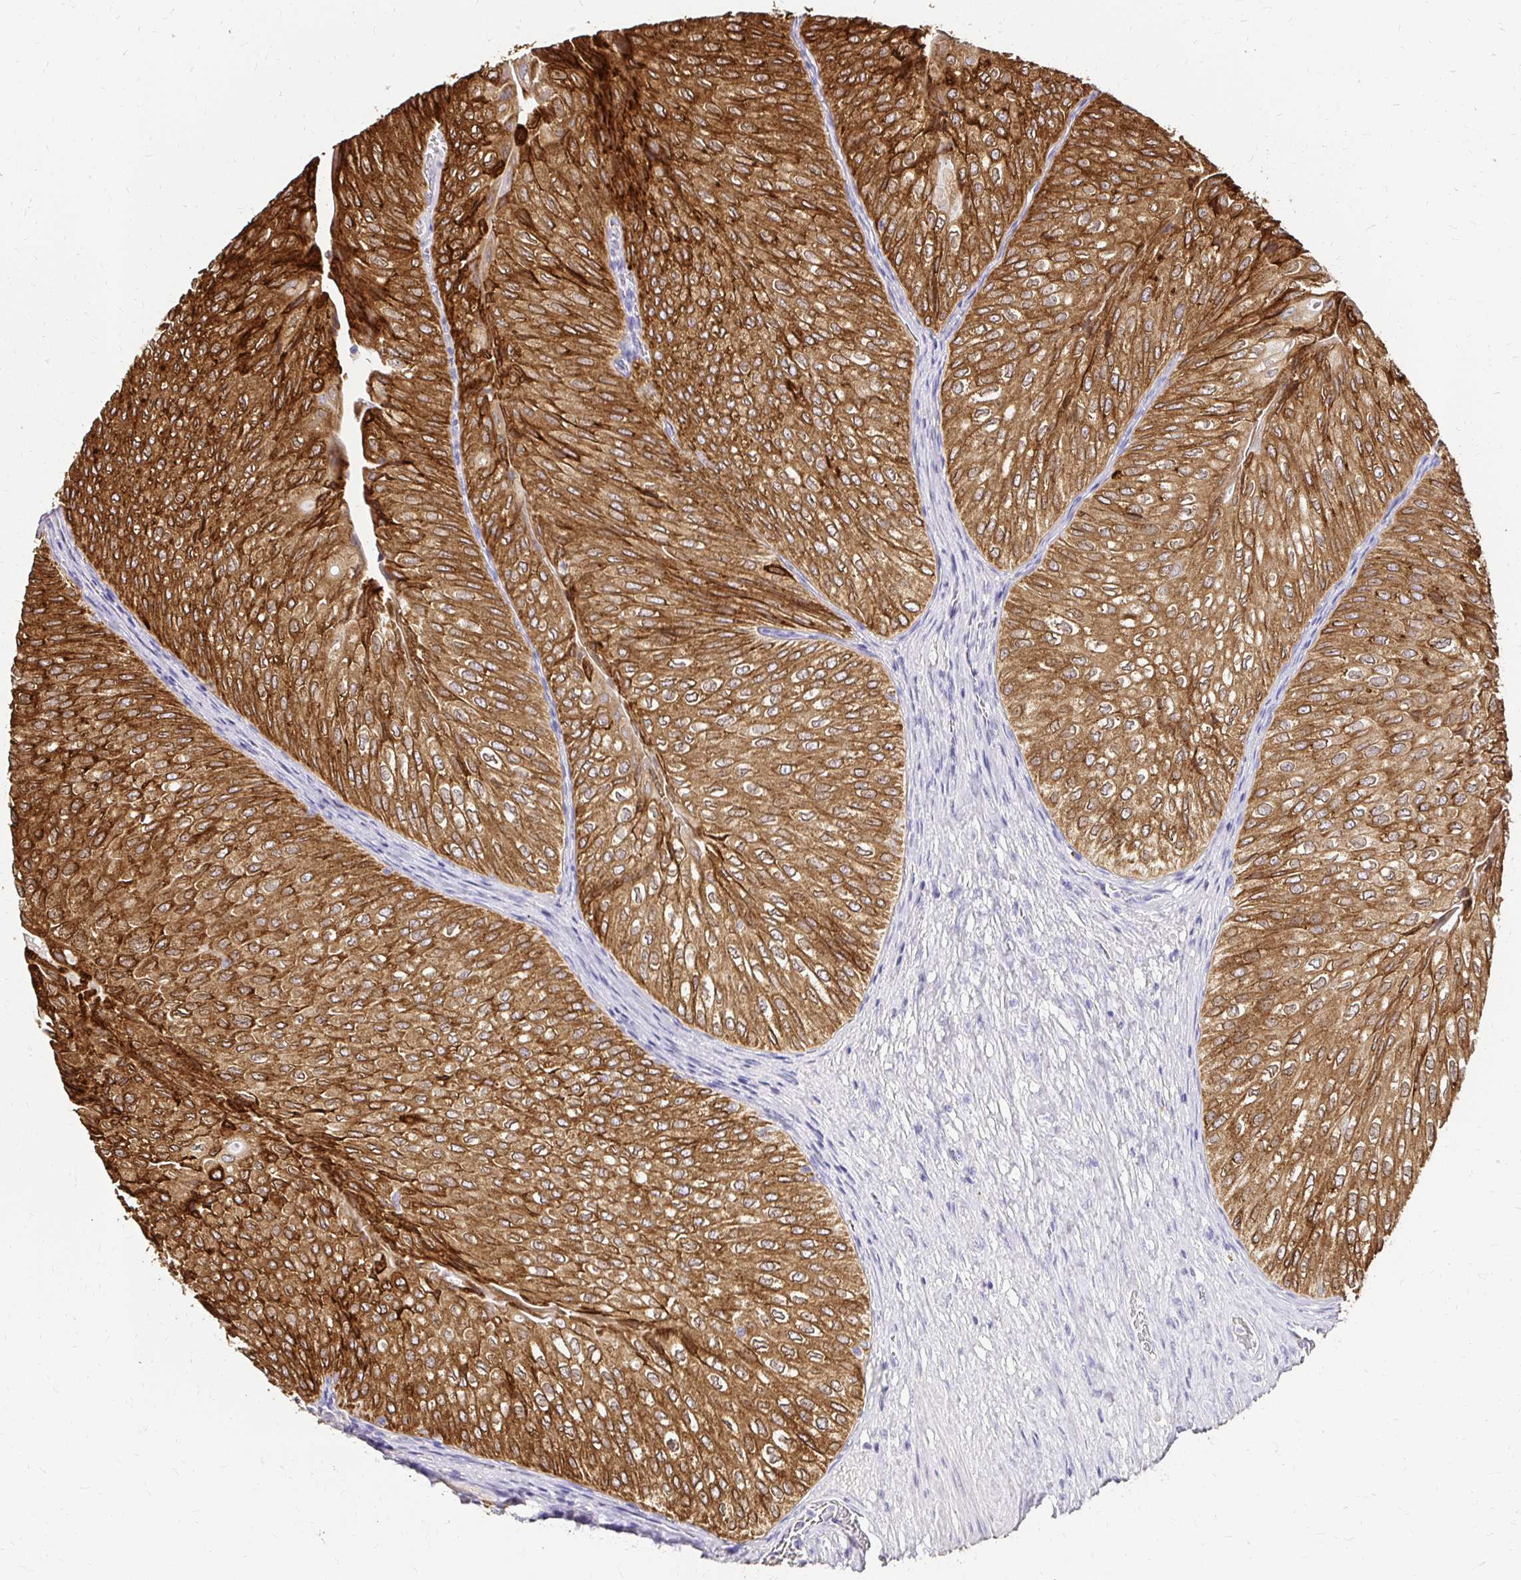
{"staining": {"intensity": "strong", "quantity": ">75%", "location": "cytoplasmic/membranous"}, "tissue": "urothelial cancer", "cell_type": "Tumor cells", "image_type": "cancer", "snomed": [{"axis": "morphology", "description": "Urothelial carcinoma, NOS"}, {"axis": "topography", "description": "Urinary bladder"}], "caption": "Strong cytoplasmic/membranous expression for a protein is present in about >75% of tumor cells of transitional cell carcinoma using immunohistochemistry.", "gene": "UGT1A6", "patient": {"sex": "male", "age": 62}}